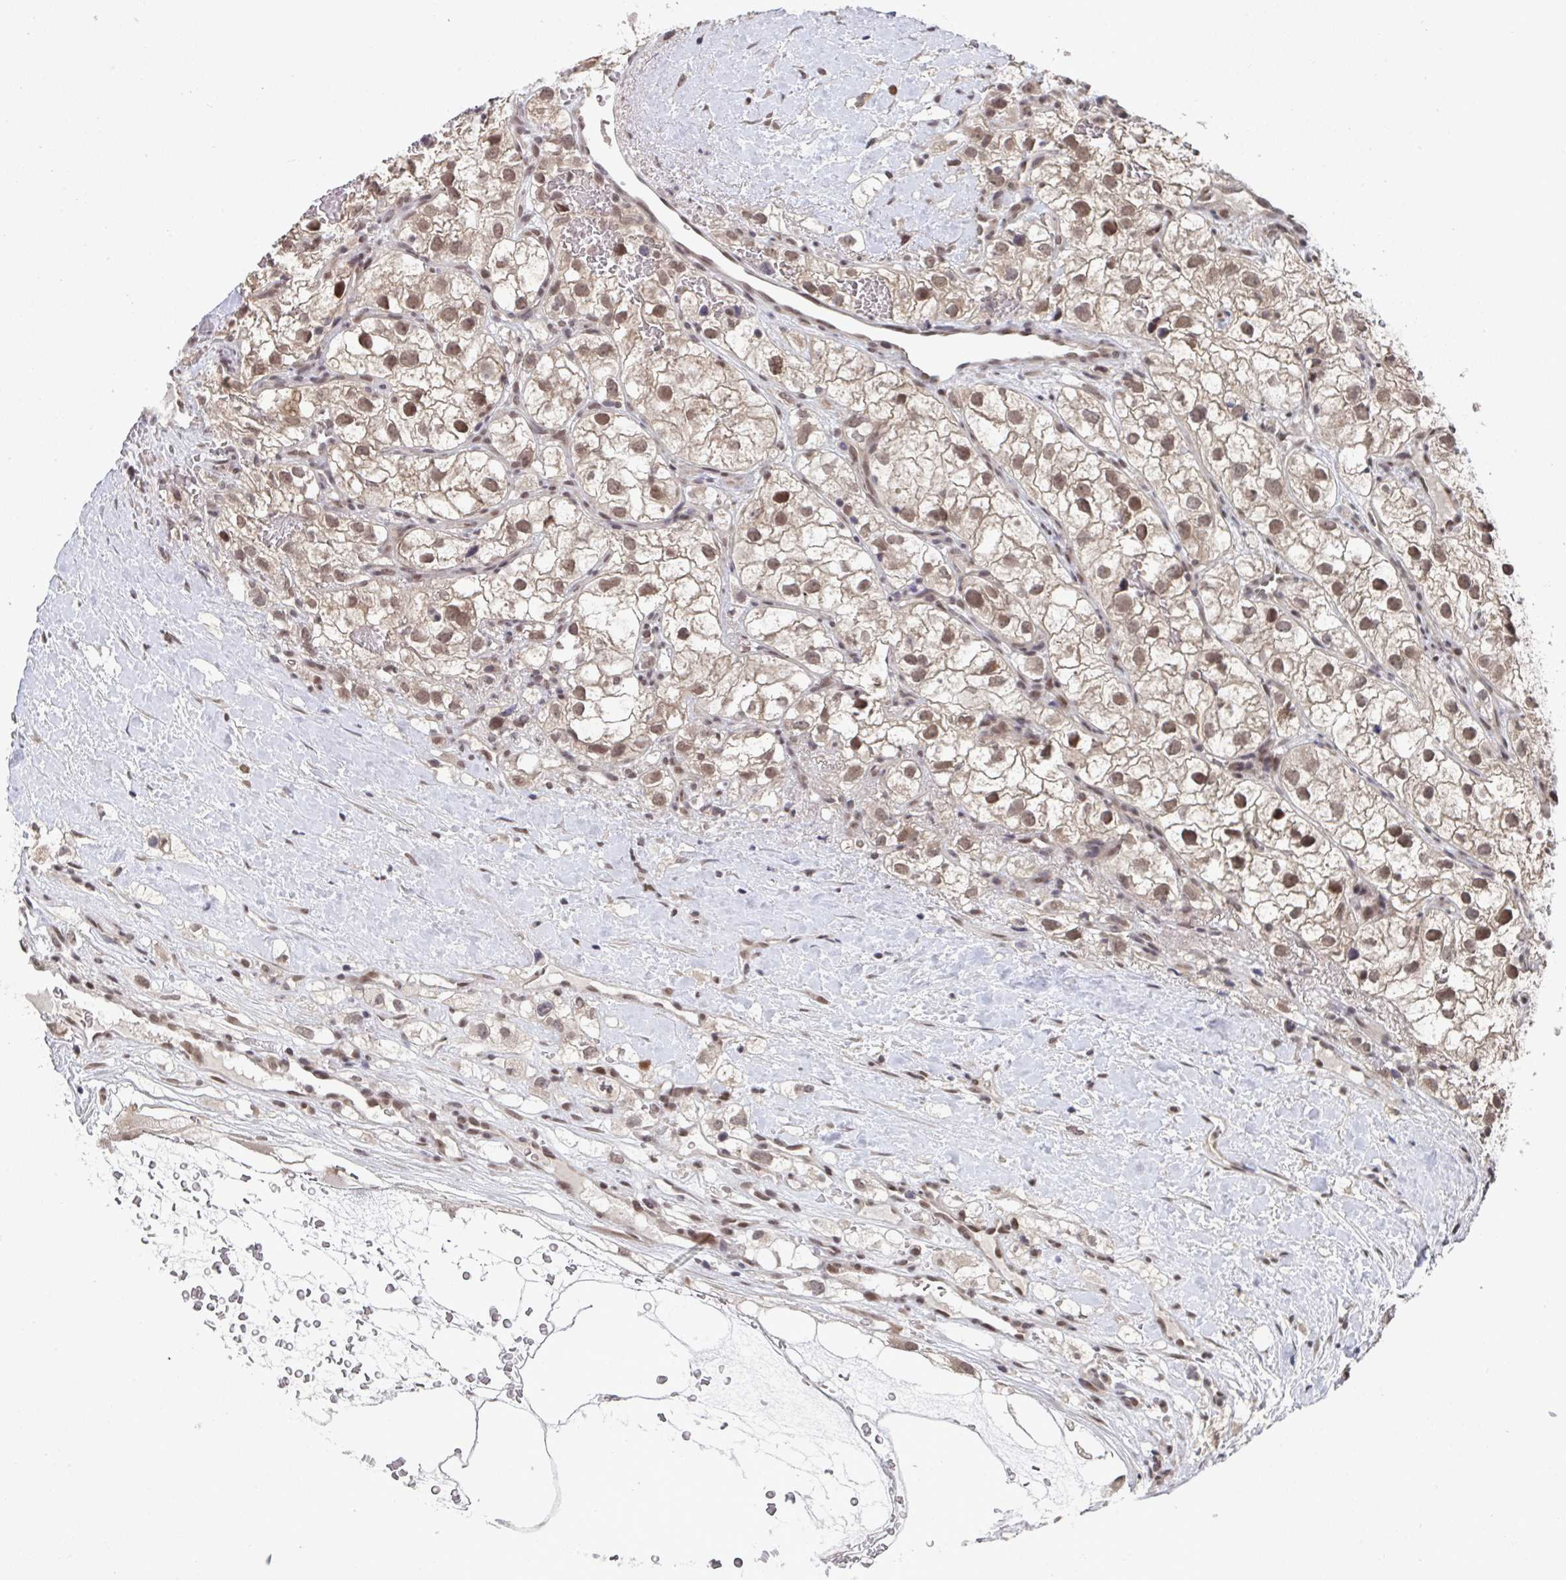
{"staining": {"intensity": "moderate", "quantity": ">75%", "location": "cytoplasmic/membranous,nuclear"}, "tissue": "renal cancer", "cell_type": "Tumor cells", "image_type": "cancer", "snomed": [{"axis": "morphology", "description": "Adenocarcinoma, NOS"}, {"axis": "topography", "description": "Kidney"}], "caption": "This histopathology image reveals IHC staining of renal adenocarcinoma, with medium moderate cytoplasmic/membranous and nuclear staining in approximately >75% of tumor cells.", "gene": "JMJD1C", "patient": {"sex": "male", "age": 59}}